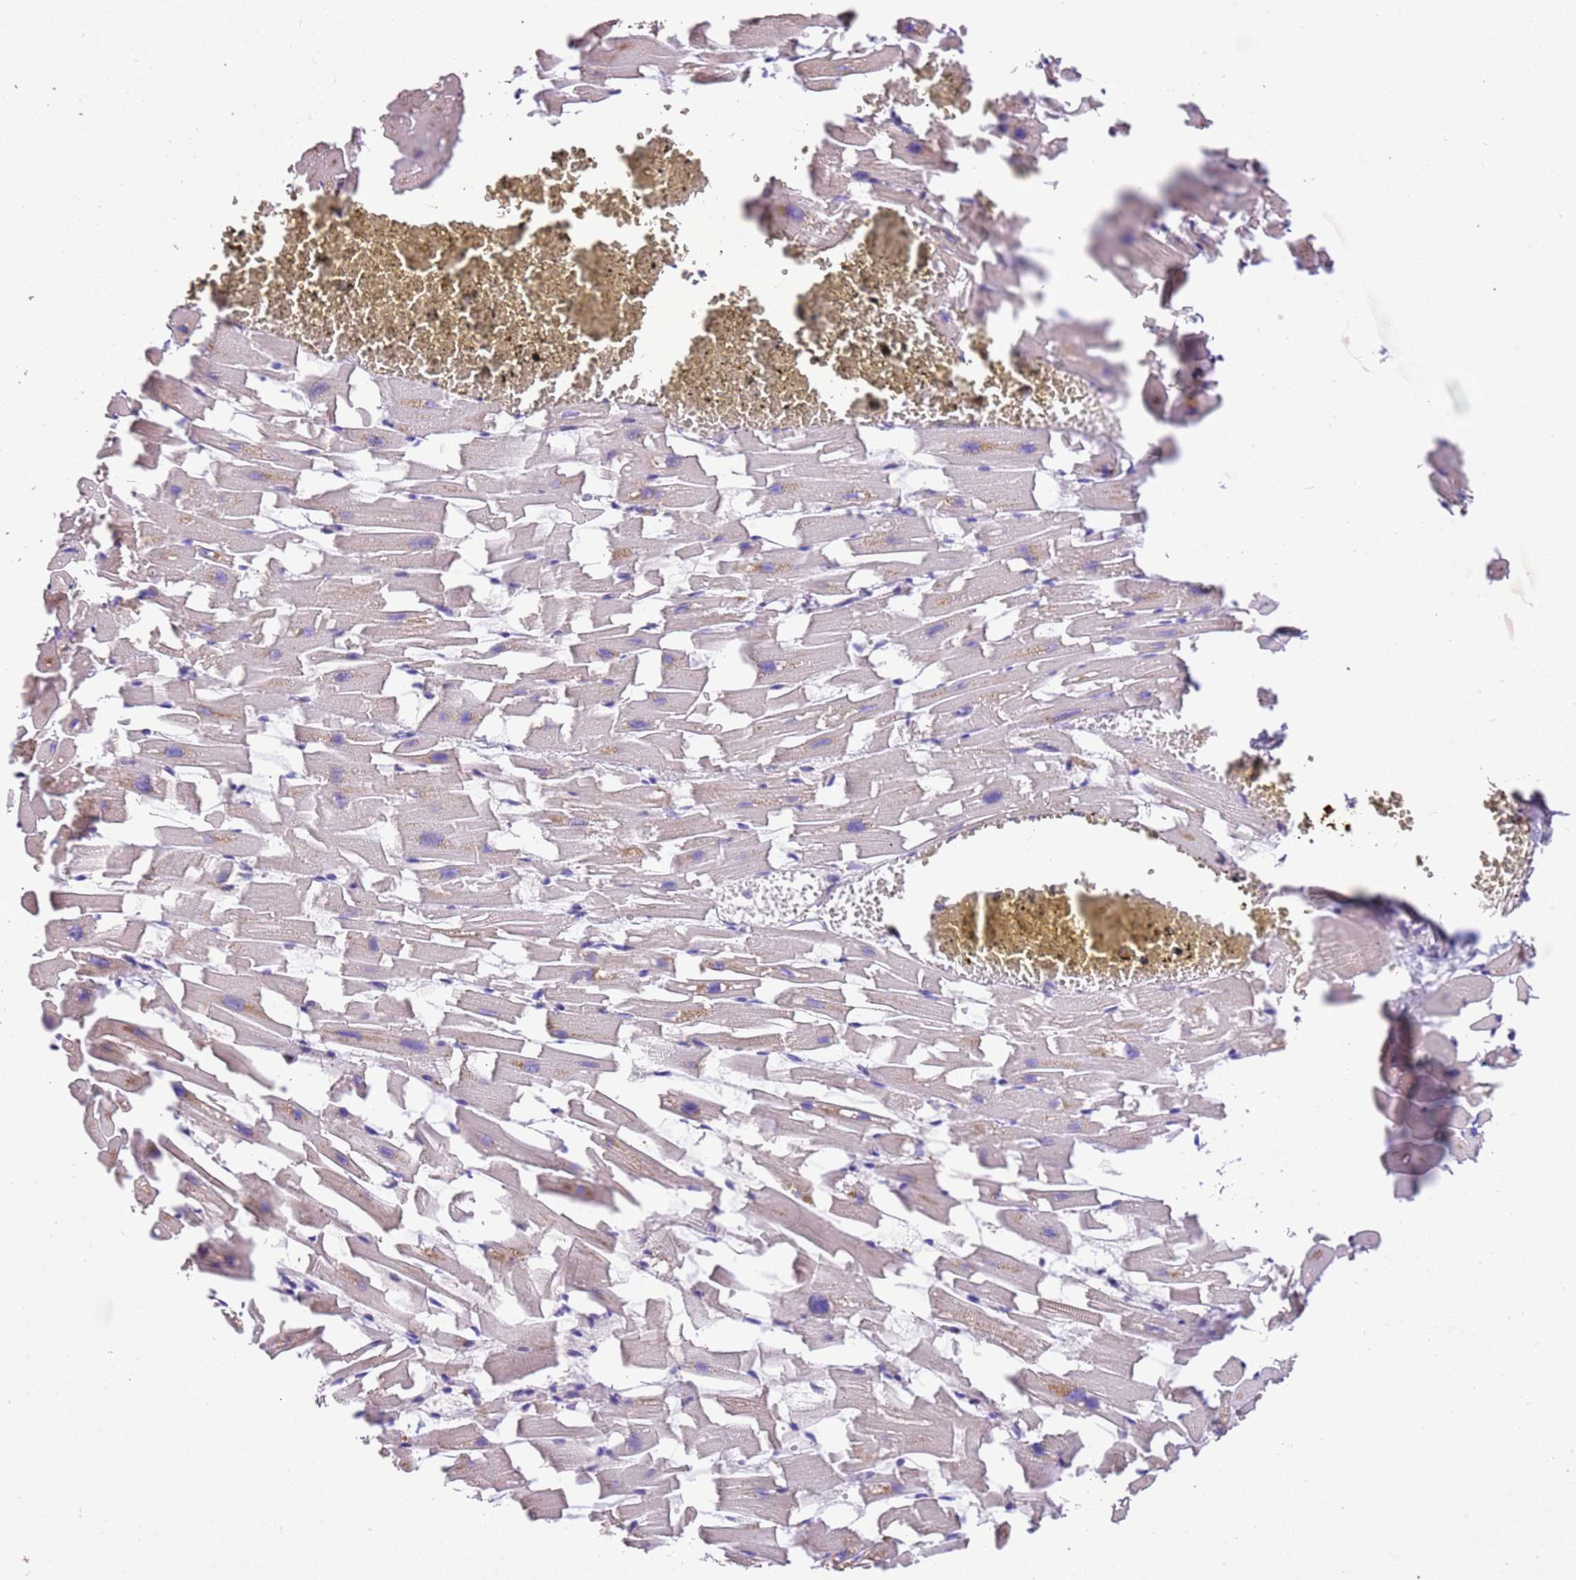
{"staining": {"intensity": "moderate", "quantity": "25%-75%", "location": "cytoplasmic/membranous"}, "tissue": "heart muscle", "cell_type": "Cardiomyocytes", "image_type": "normal", "snomed": [{"axis": "morphology", "description": "Normal tissue, NOS"}, {"axis": "topography", "description": "Heart"}], "caption": "An immunohistochemistry (IHC) micrograph of benign tissue is shown. Protein staining in brown shows moderate cytoplasmic/membranous positivity in heart muscle within cardiomyocytes.", "gene": "NAALADL1", "patient": {"sex": "female", "age": 64}}